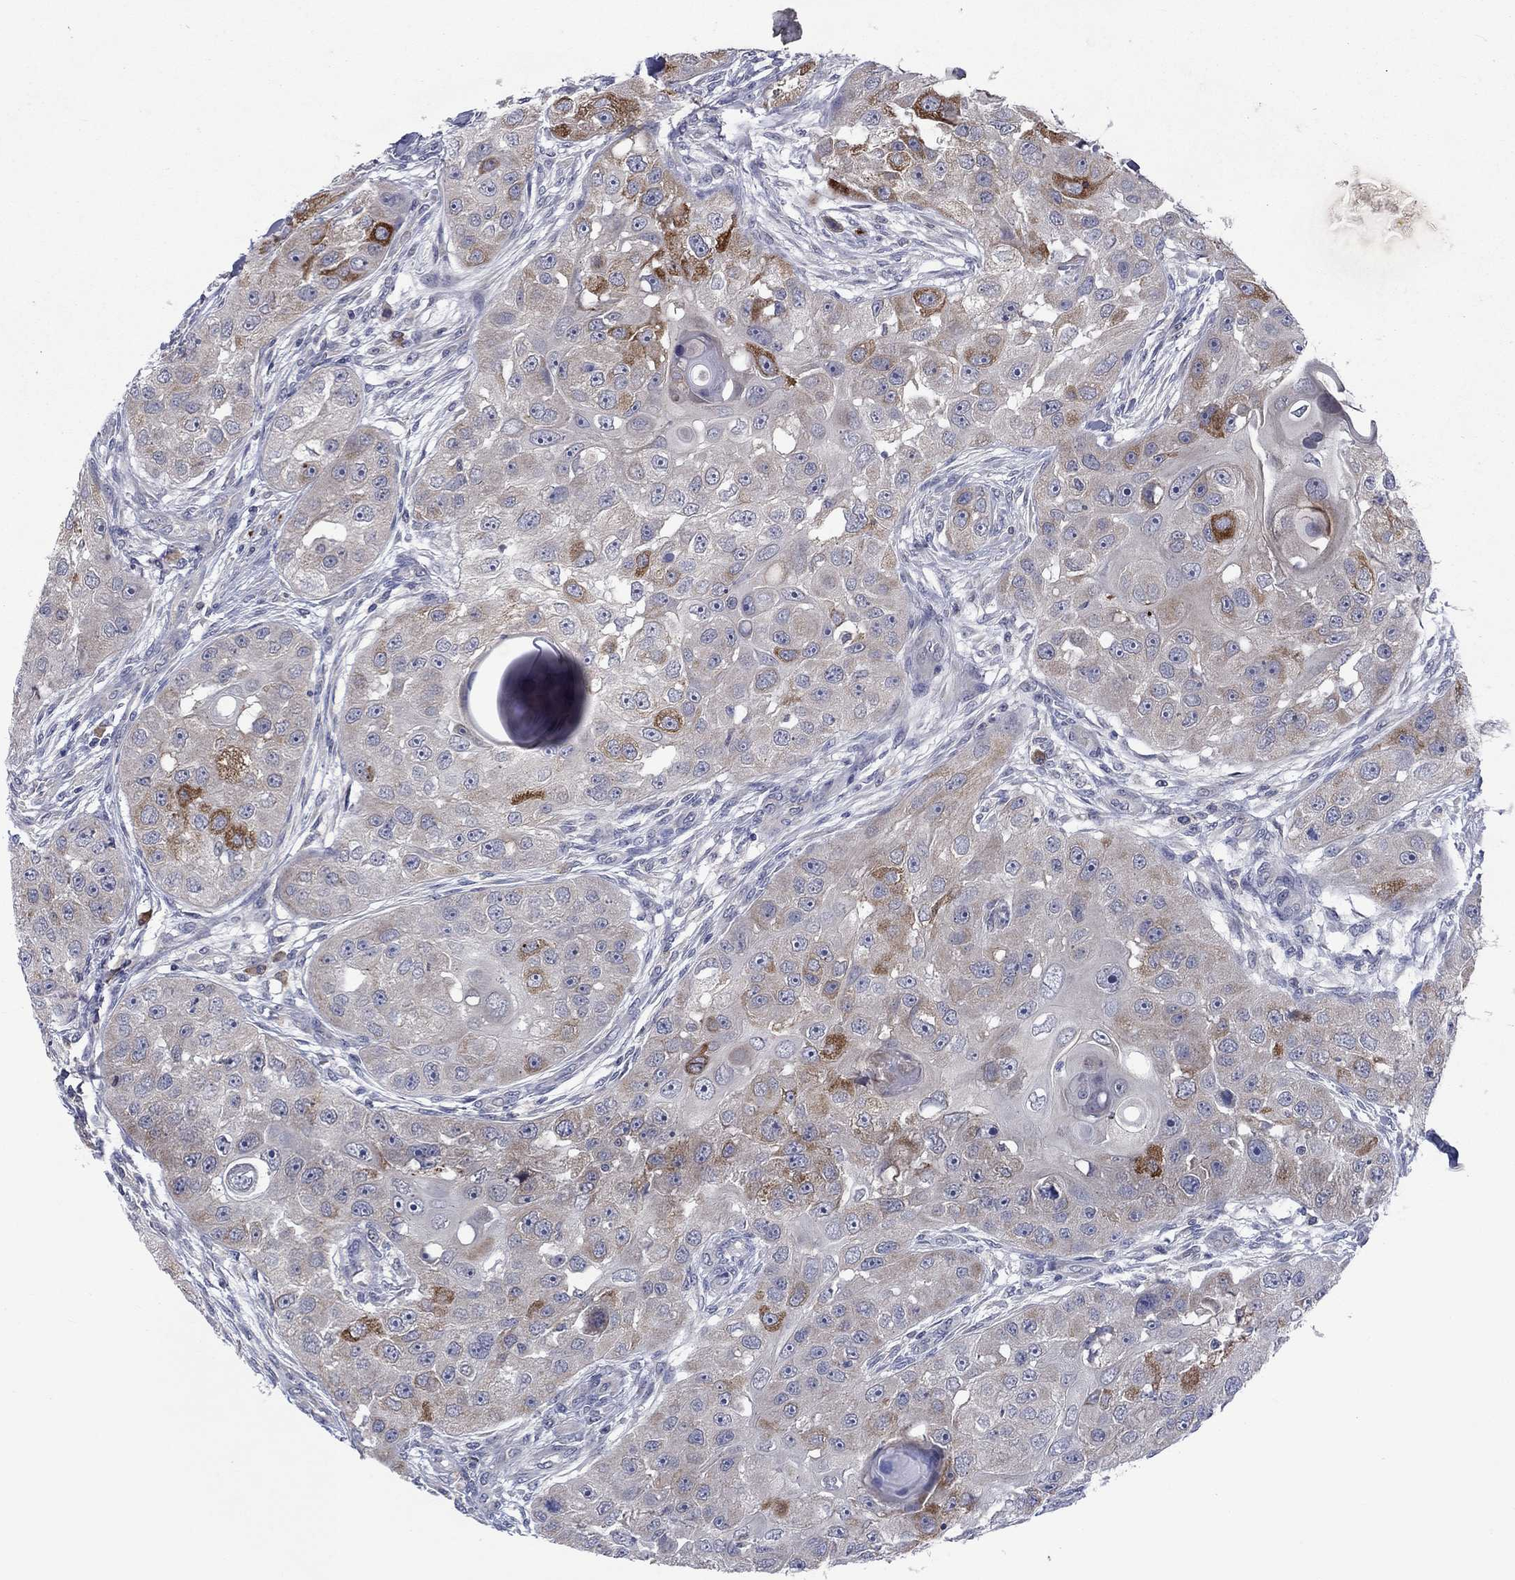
{"staining": {"intensity": "strong", "quantity": "<25%", "location": "cytoplasmic/membranous"}, "tissue": "head and neck cancer", "cell_type": "Tumor cells", "image_type": "cancer", "snomed": [{"axis": "morphology", "description": "Squamous cell carcinoma, NOS"}, {"axis": "topography", "description": "Head-Neck"}], "caption": "A photomicrograph of head and neck cancer (squamous cell carcinoma) stained for a protein demonstrates strong cytoplasmic/membranous brown staining in tumor cells. The staining was performed using DAB, with brown indicating positive protein expression. Nuclei are stained blue with hematoxylin.", "gene": "CACNA1A", "patient": {"sex": "male", "age": 51}}